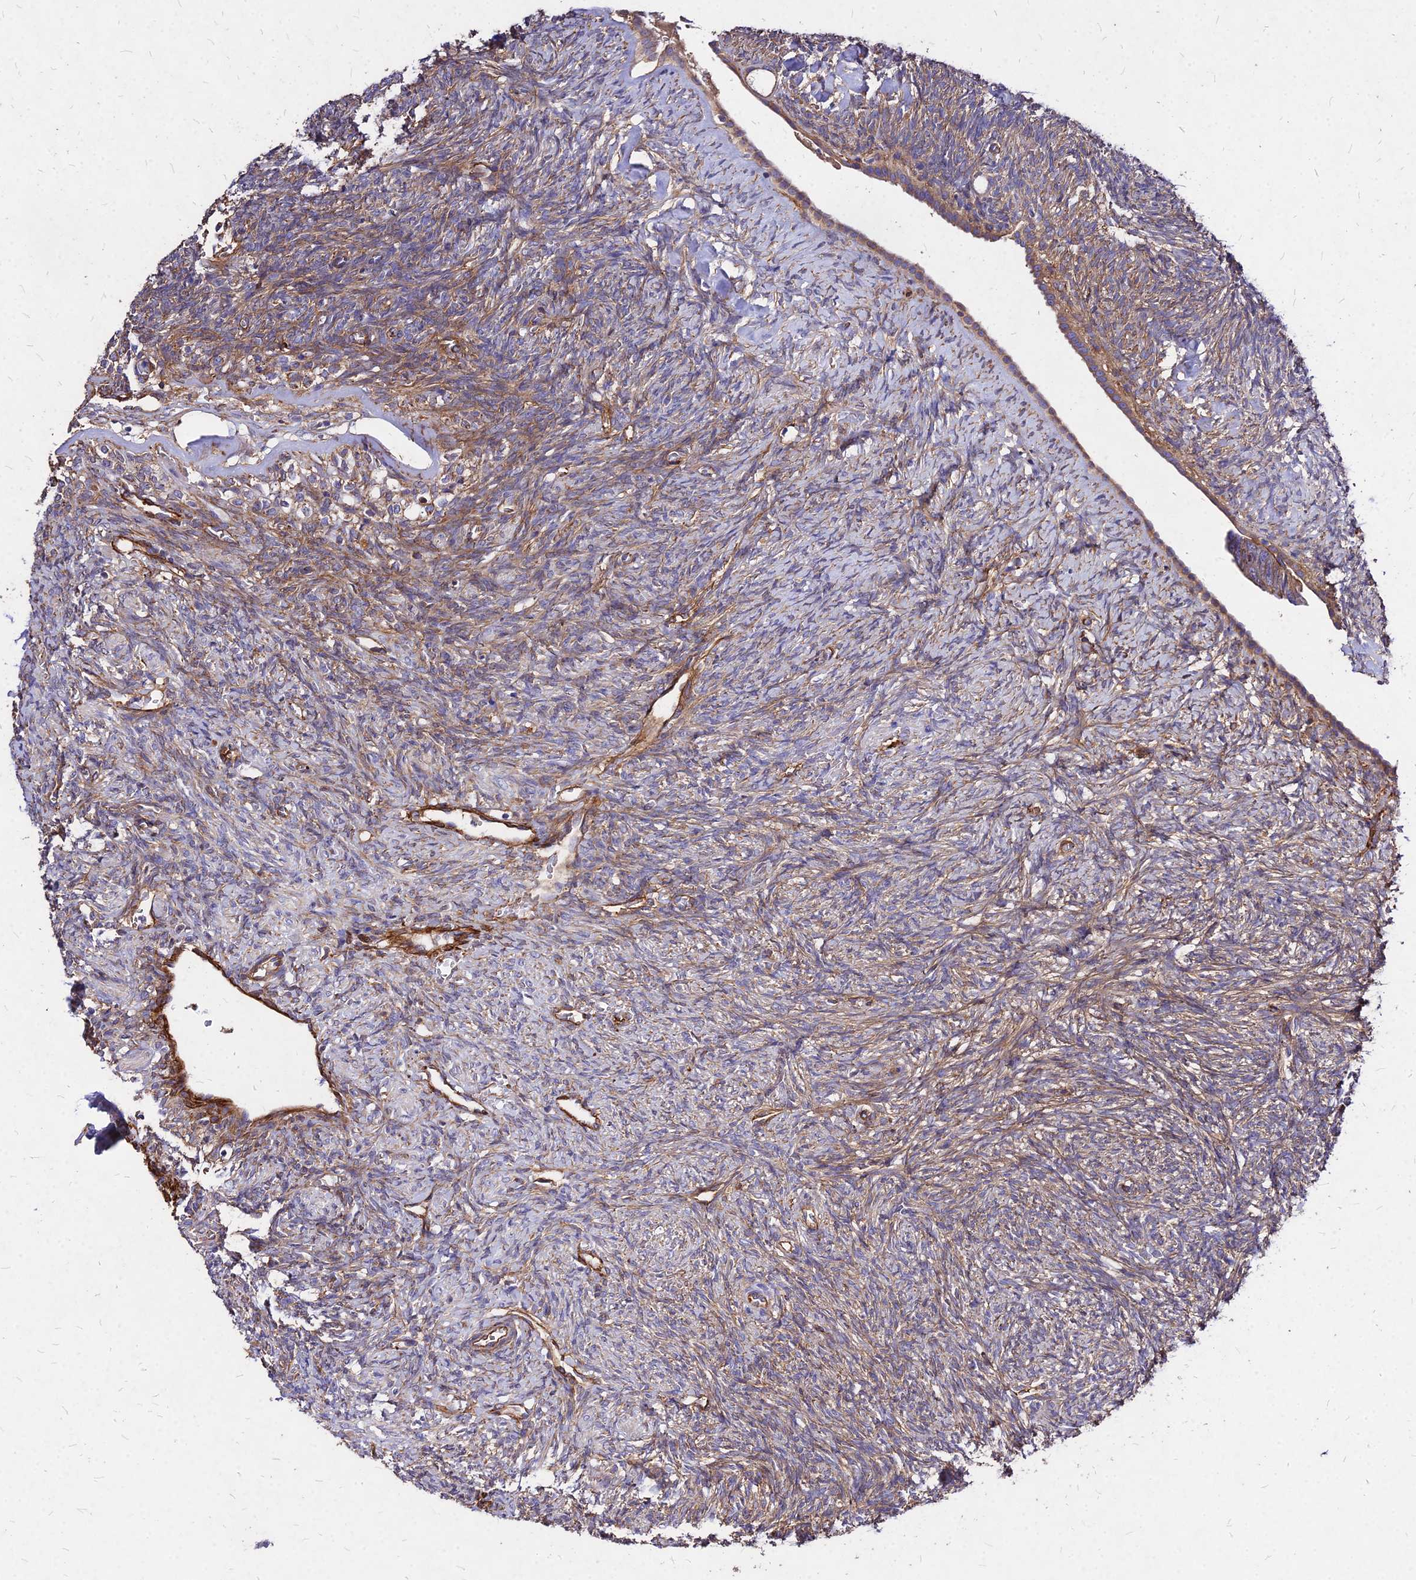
{"staining": {"intensity": "moderate", "quantity": ">75%", "location": "cytoplasmic/membranous"}, "tissue": "ovary", "cell_type": "Follicle cells", "image_type": "normal", "snomed": [{"axis": "morphology", "description": "Normal tissue, NOS"}, {"axis": "topography", "description": "Ovary"}], "caption": "This is an image of immunohistochemistry (IHC) staining of unremarkable ovary, which shows moderate staining in the cytoplasmic/membranous of follicle cells.", "gene": "EFCC1", "patient": {"sex": "female", "age": 41}}